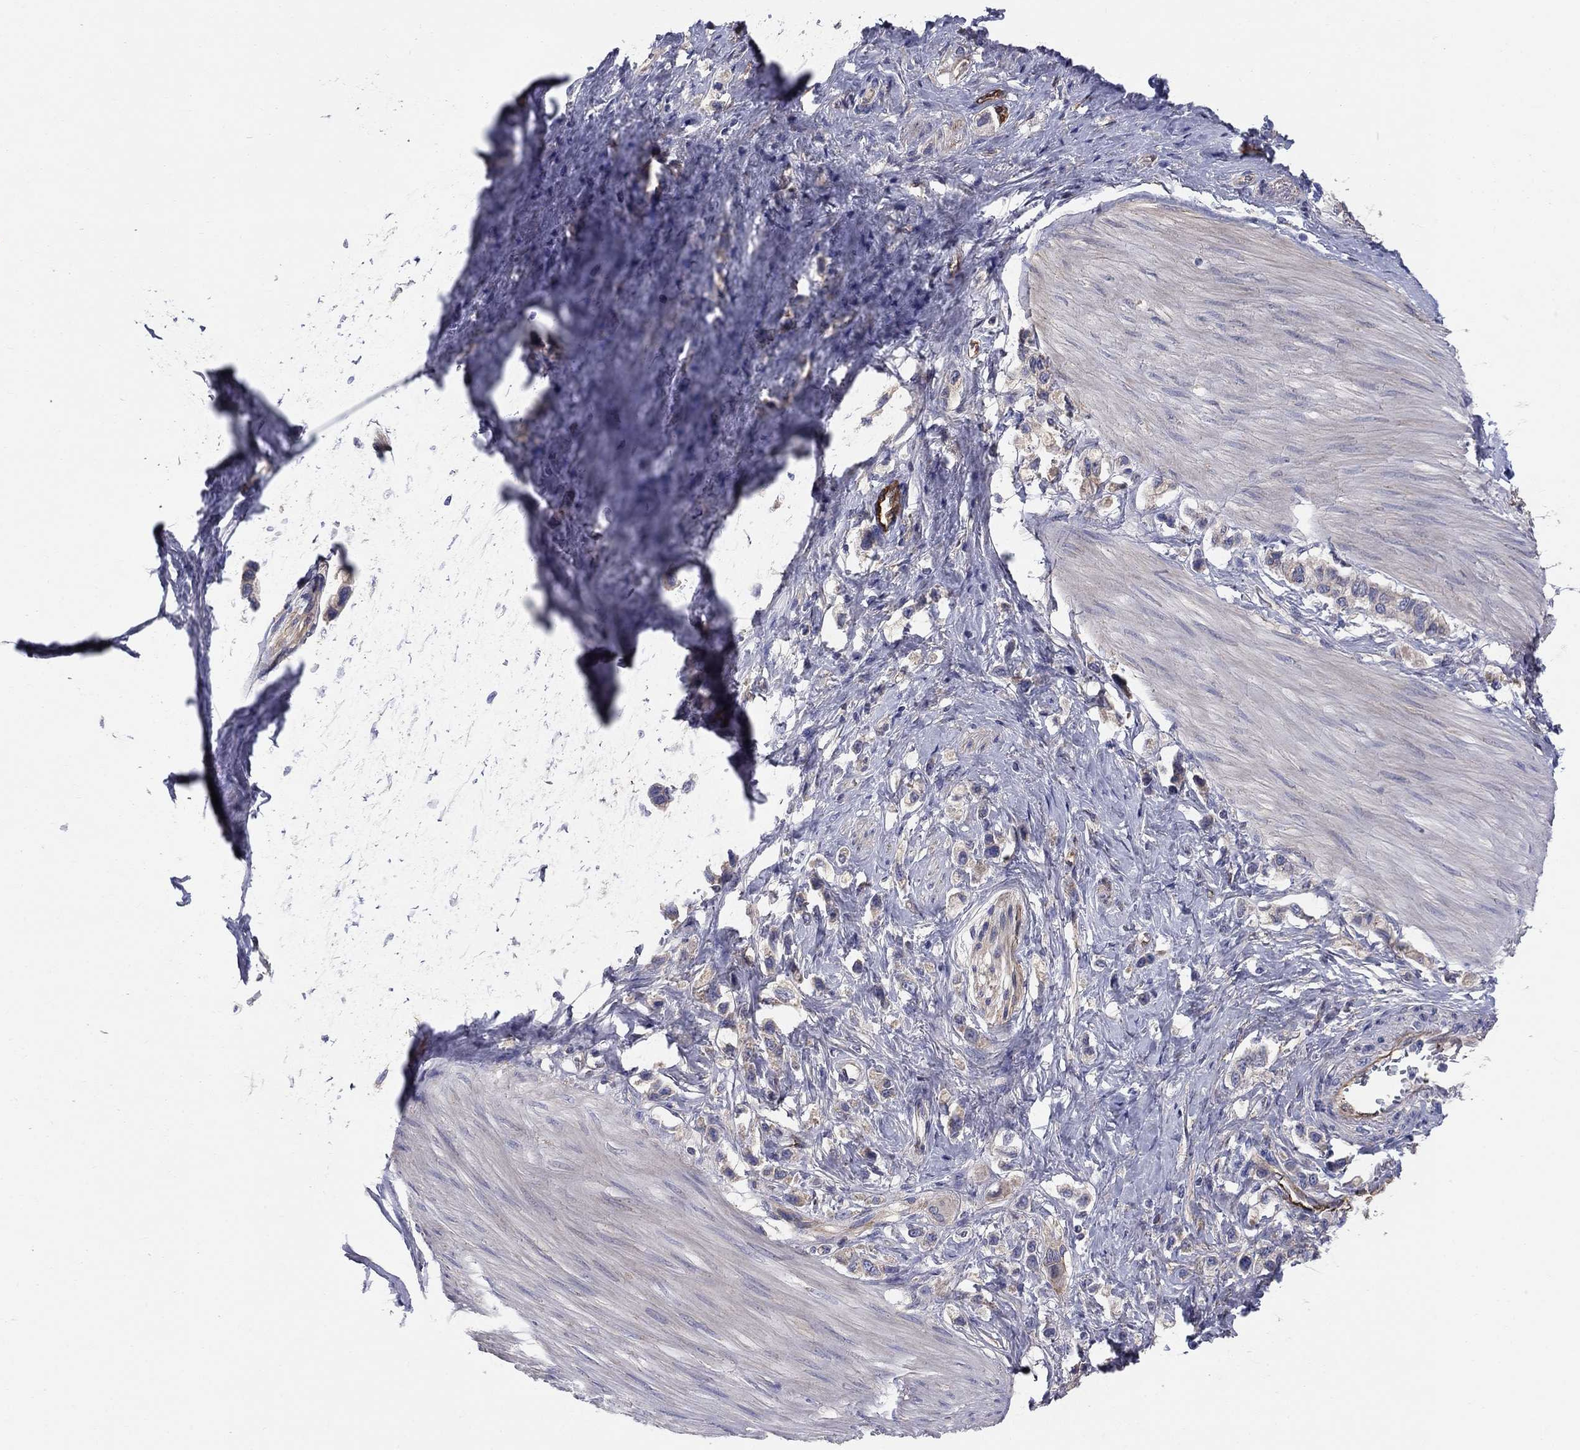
{"staining": {"intensity": "weak", "quantity": "<25%", "location": "cytoplasmic/membranous"}, "tissue": "stomach cancer", "cell_type": "Tumor cells", "image_type": "cancer", "snomed": [{"axis": "morphology", "description": "Normal tissue, NOS"}, {"axis": "morphology", "description": "Adenocarcinoma, NOS"}, {"axis": "morphology", "description": "Adenocarcinoma, High grade"}, {"axis": "topography", "description": "Stomach, upper"}, {"axis": "topography", "description": "Stomach"}], "caption": "Immunohistochemistry image of neoplastic tissue: human stomach cancer stained with DAB (3,3'-diaminobenzidine) exhibits no significant protein expression in tumor cells.", "gene": "EMP2", "patient": {"sex": "female", "age": 65}}